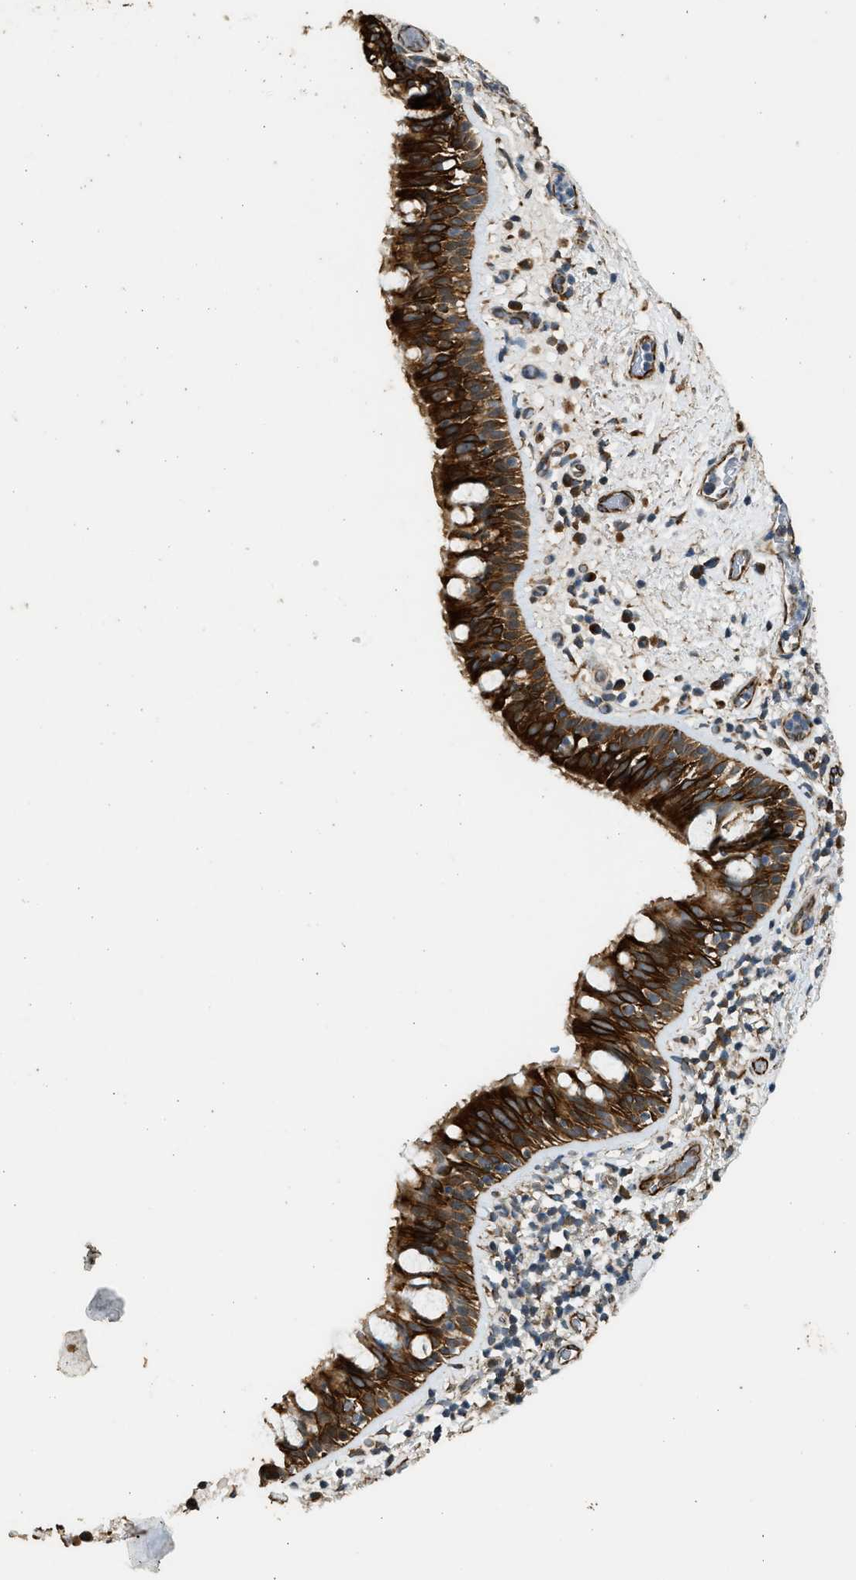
{"staining": {"intensity": "strong", "quantity": ">75%", "location": "cytoplasmic/membranous"}, "tissue": "bronchus", "cell_type": "Respiratory epithelial cells", "image_type": "normal", "snomed": [{"axis": "morphology", "description": "Normal tissue, NOS"}, {"axis": "morphology", "description": "Inflammation, NOS"}, {"axis": "topography", "description": "Cartilage tissue"}, {"axis": "topography", "description": "Bronchus"}], "caption": "A brown stain highlights strong cytoplasmic/membranous positivity of a protein in respiratory epithelial cells of normal human bronchus.", "gene": "PCLO", "patient": {"sex": "male", "age": 77}}